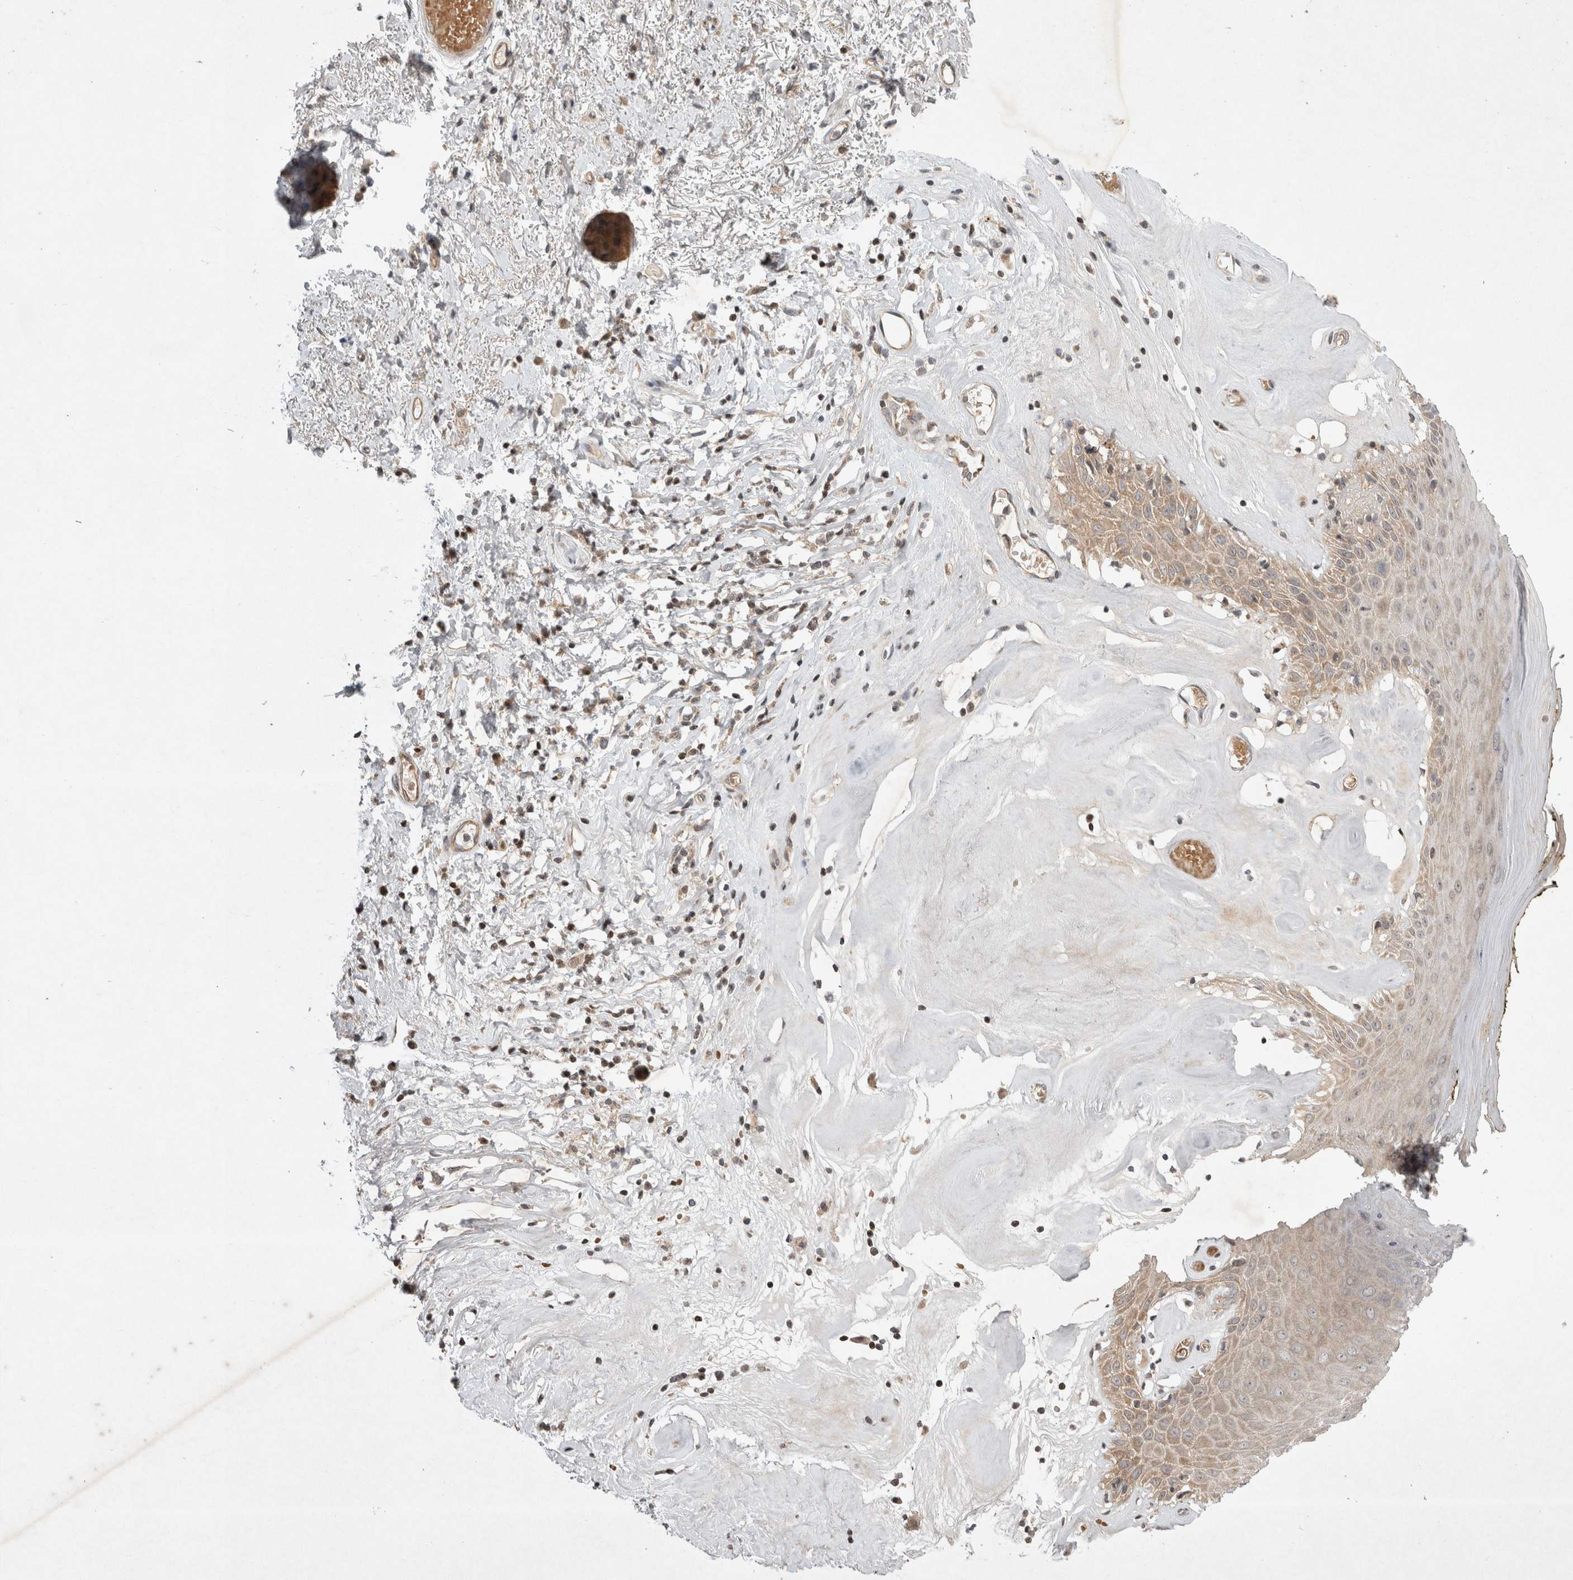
{"staining": {"intensity": "moderate", "quantity": ">75%", "location": "cytoplasmic/membranous"}, "tissue": "skin", "cell_type": "Epidermal cells", "image_type": "normal", "snomed": [{"axis": "morphology", "description": "Normal tissue, NOS"}, {"axis": "morphology", "description": "Inflammation, NOS"}, {"axis": "topography", "description": "Vulva"}], "caption": "An IHC histopathology image of normal tissue is shown. Protein staining in brown shows moderate cytoplasmic/membranous positivity in skin within epidermal cells. Using DAB (brown) and hematoxylin (blue) stains, captured at high magnification using brightfield microscopy.", "gene": "EIF2AK1", "patient": {"sex": "female", "age": 84}}